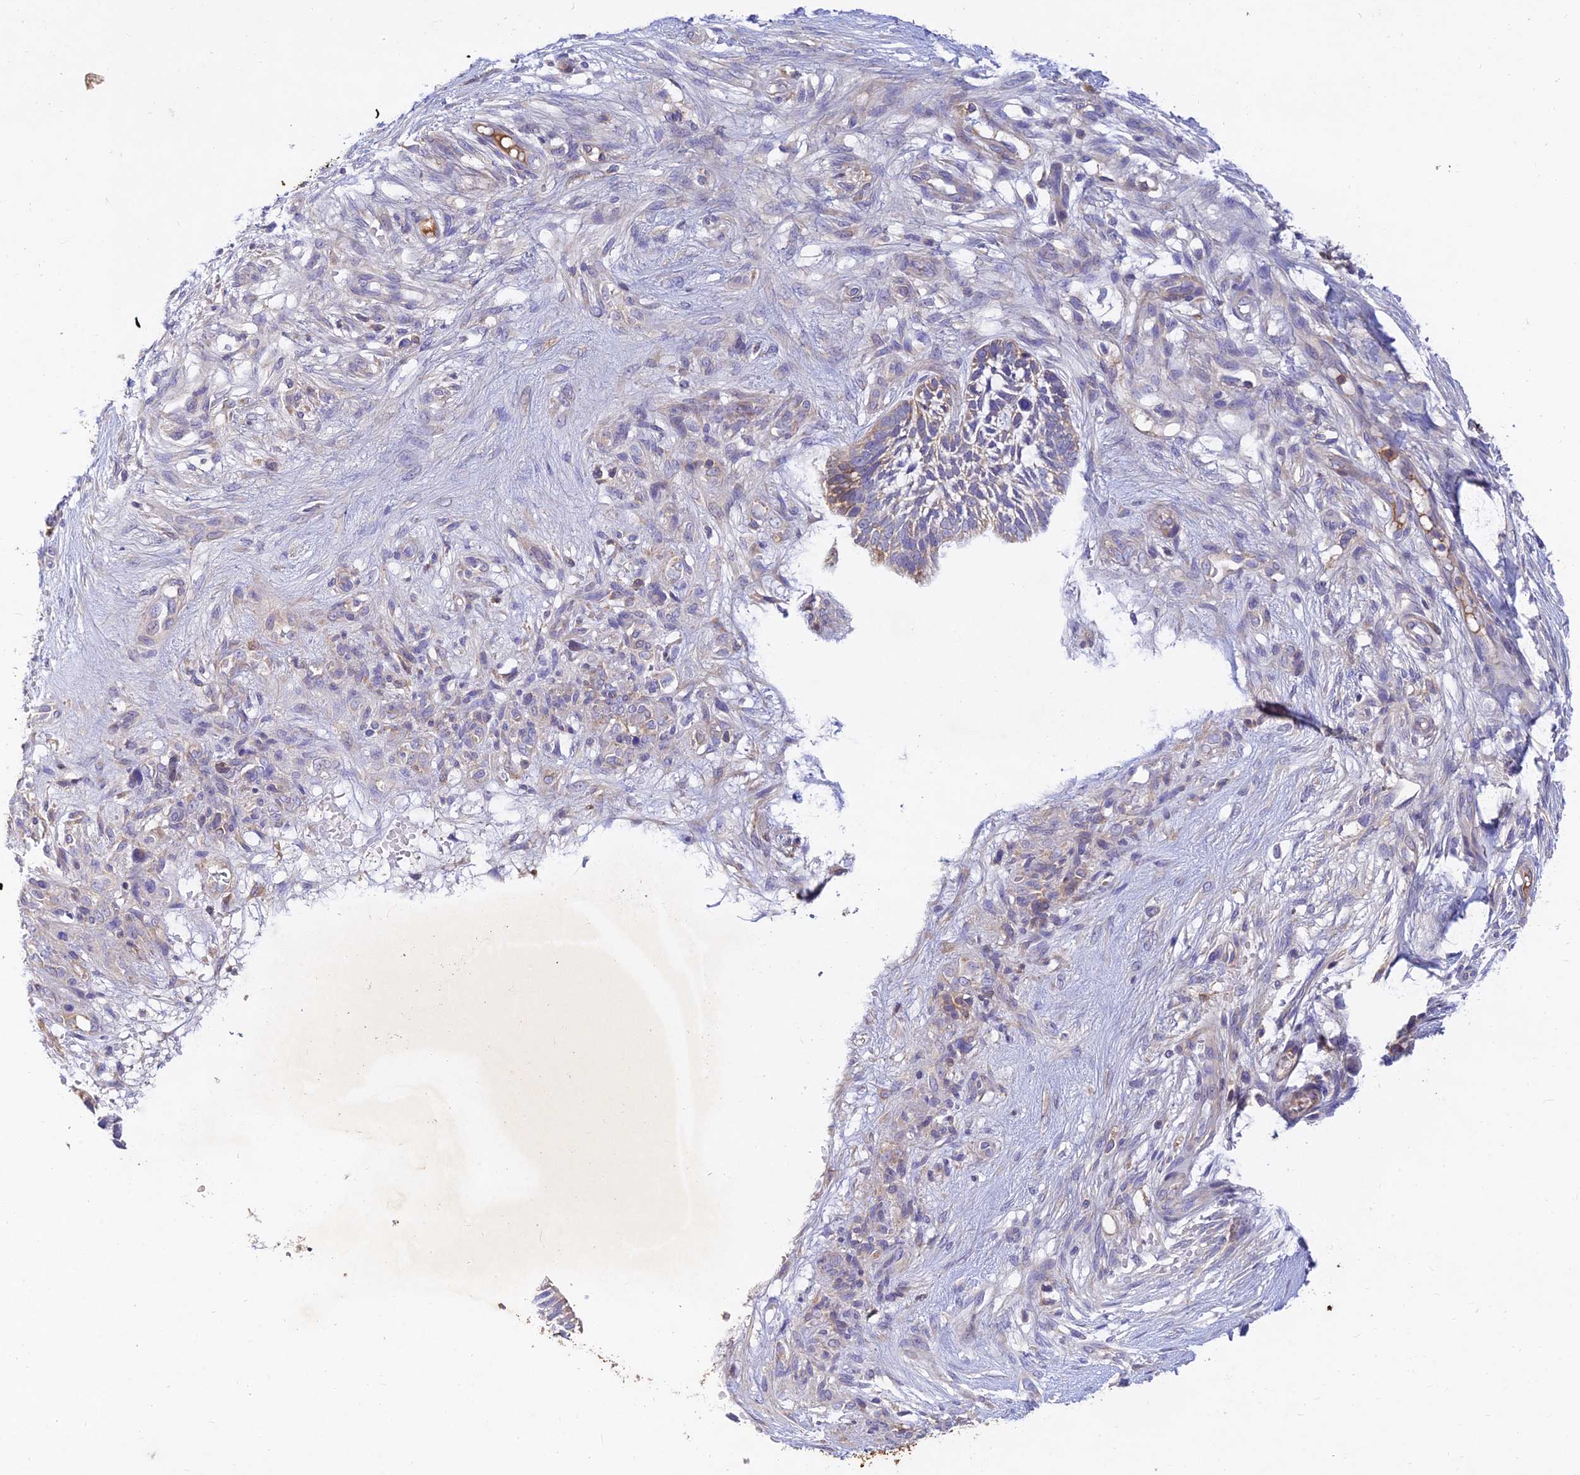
{"staining": {"intensity": "negative", "quantity": "none", "location": "none"}, "tissue": "skin cancer", "cell_type": "Tumor cells", "image_type": "cancer", "snomed": [{"axis": "morphology", "description": "Basal cell carcinoma"}, {"axis": "topography", "description": "Skin"}], "caption": "Tumor cells are negative for brown protein staining in skin basal cell carcinoma.", "gene": "ACSM5", "patient": {"sex": "male", "age": 88}}